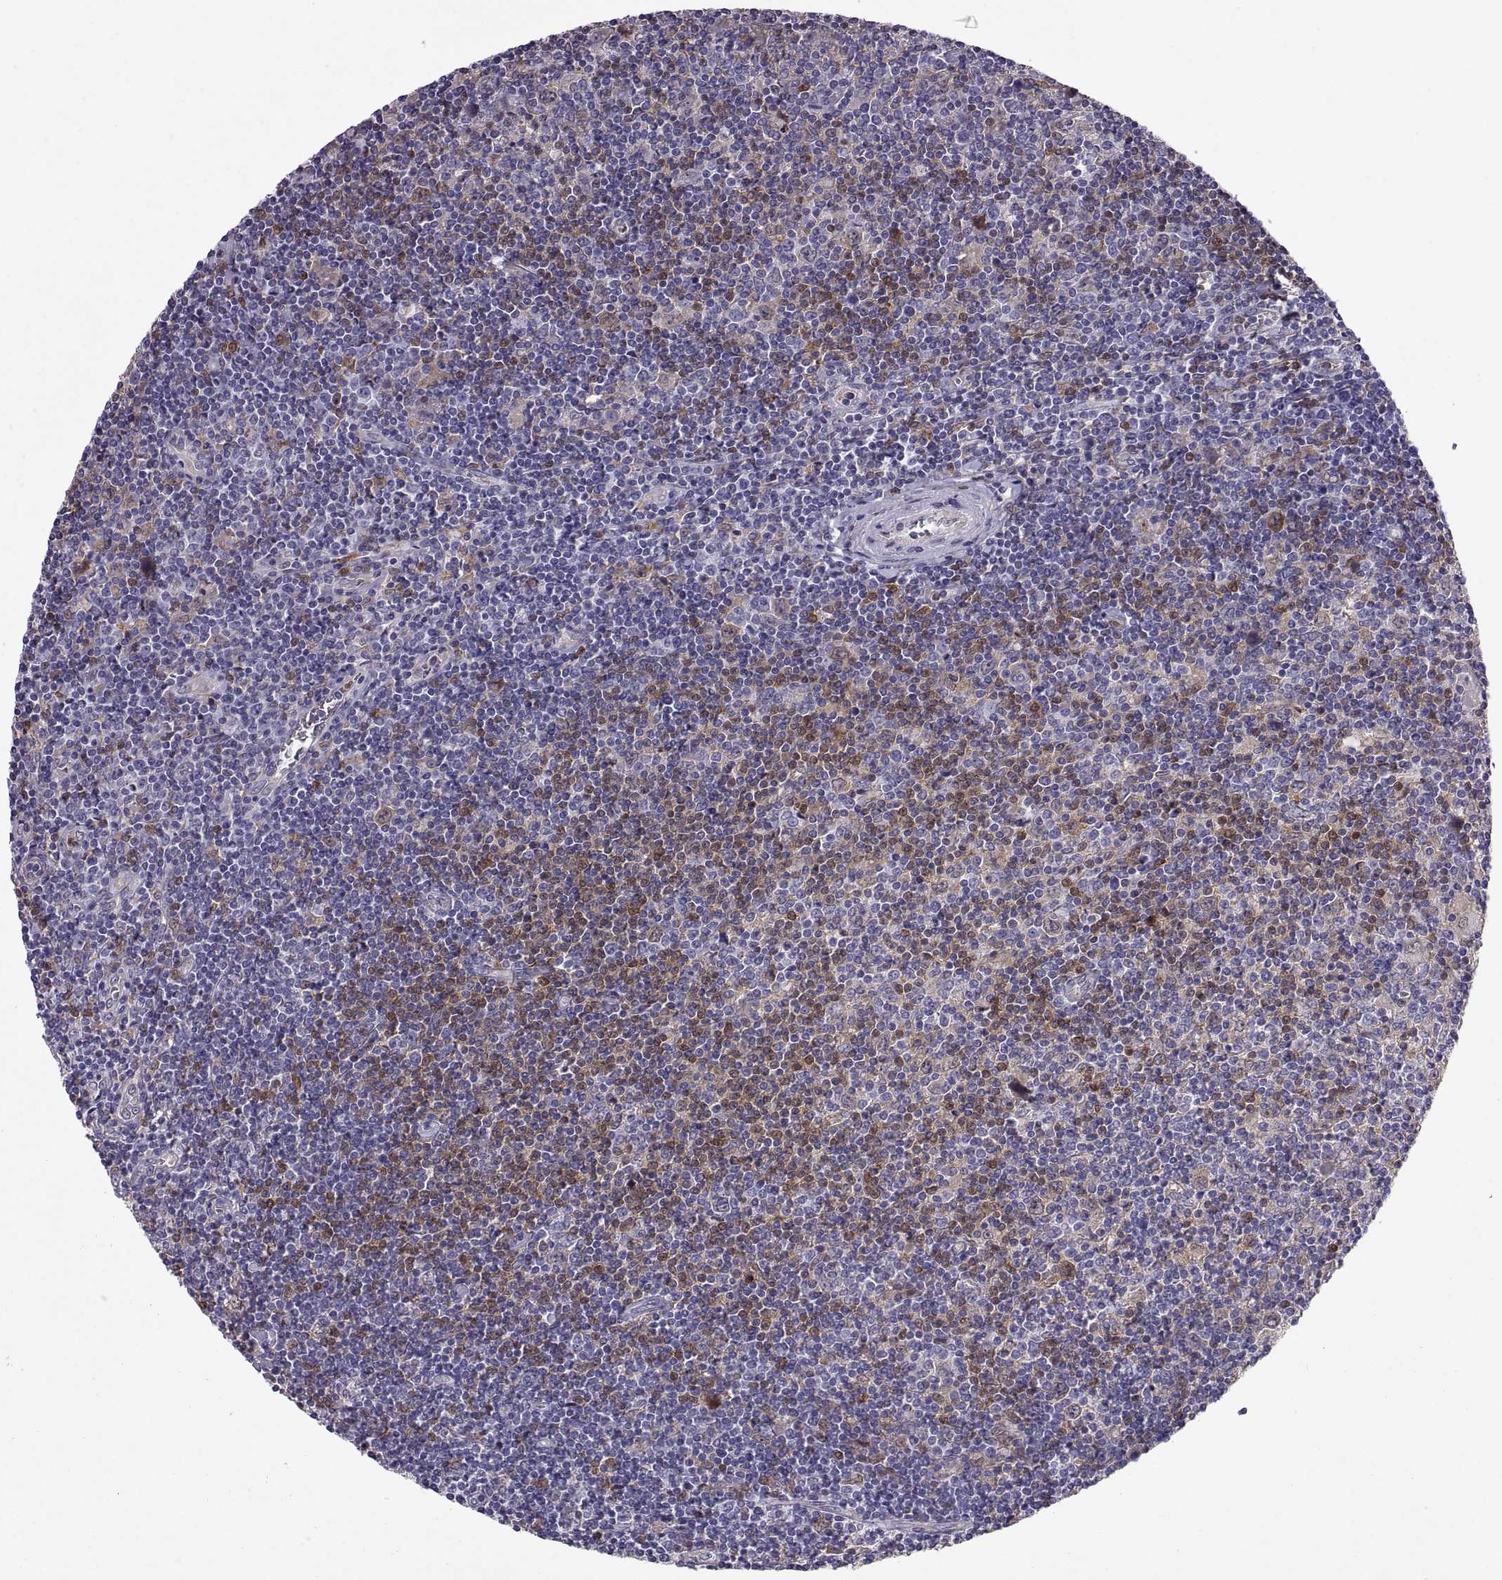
{"staining": {"intensity": "moderate", "quantity": "25%-75%", "location": "cytoplasmic/membranous"}, "tissue": "lymphoma", "cell_type": "Tumor cells", "image_type": "cancer", "snomed": [{"axis": "morphology", "description": "Hodgkin's disease, NOS"}, {"axis": "topography", "description": "Lymph node"}], "caption": "Tumor cells exhibit medium levels of moderate cytoplasmic/membranous staining in about 25%-75% of cells in lymphoma. (brown staining indicates protein expression, while blue staining denotes nuclei).", "gene": "DOK3", "patient": {"sex": "male", "age": 40}}